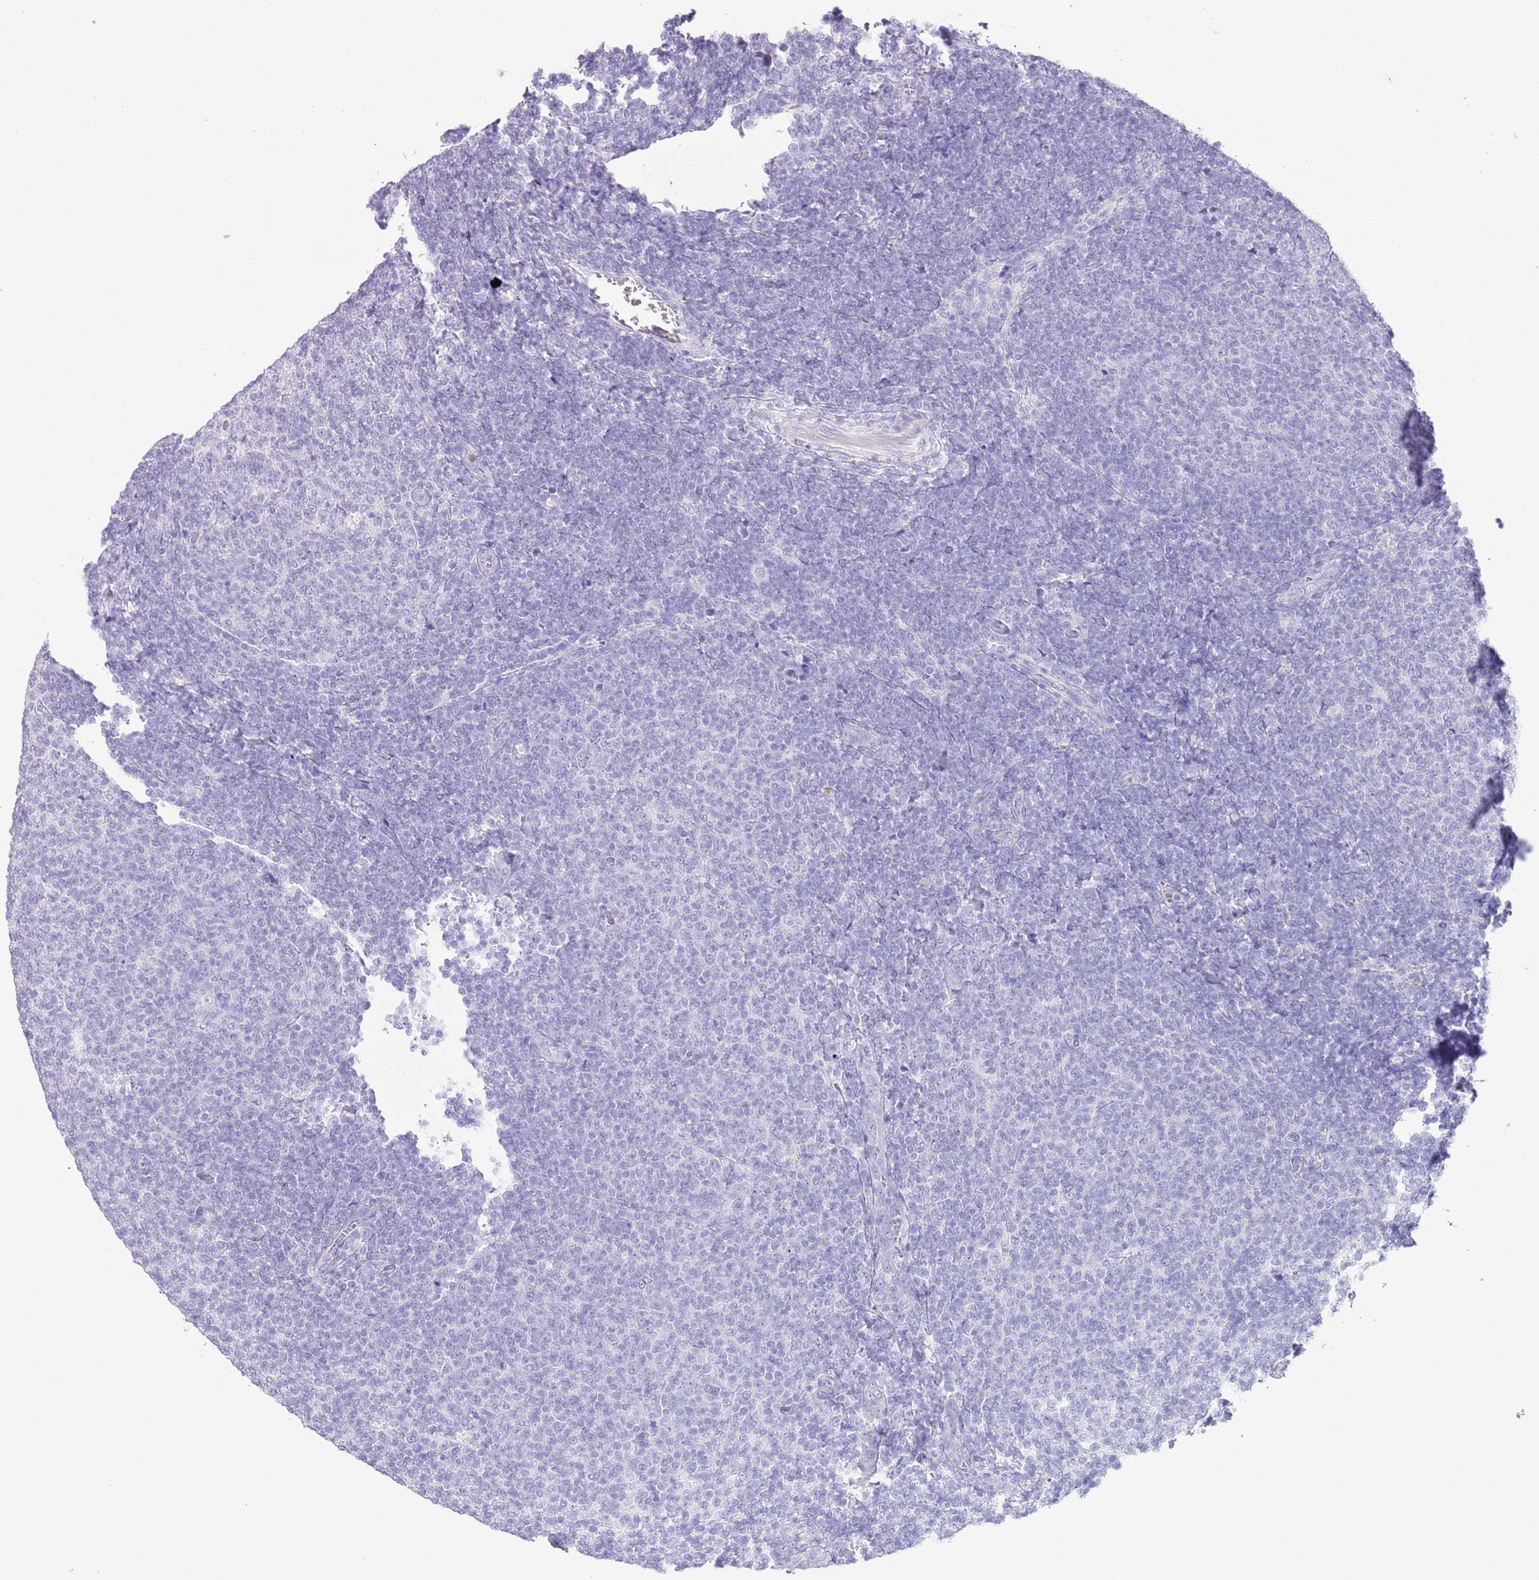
{"staining": {"intensity": "negative", "quantity": "none", "location": "none"}, "tissue": "lymphoma", "cell_type": "Tumor cells", "image_type": "cancer", "snomed": [{"axis": "morphology", "description": "Malignant lymphoma, non-Hodgkin's type, Low grade"}, {"axis": "topography", "description": "Lymph node"}], "caption": "Tumor cells show no significant staining in lymphoma. (DAB immunohistochemistry (IHC), high magnification).", "gene": "OR2Z1", "patient": {"sex": "male", "age": 66}}